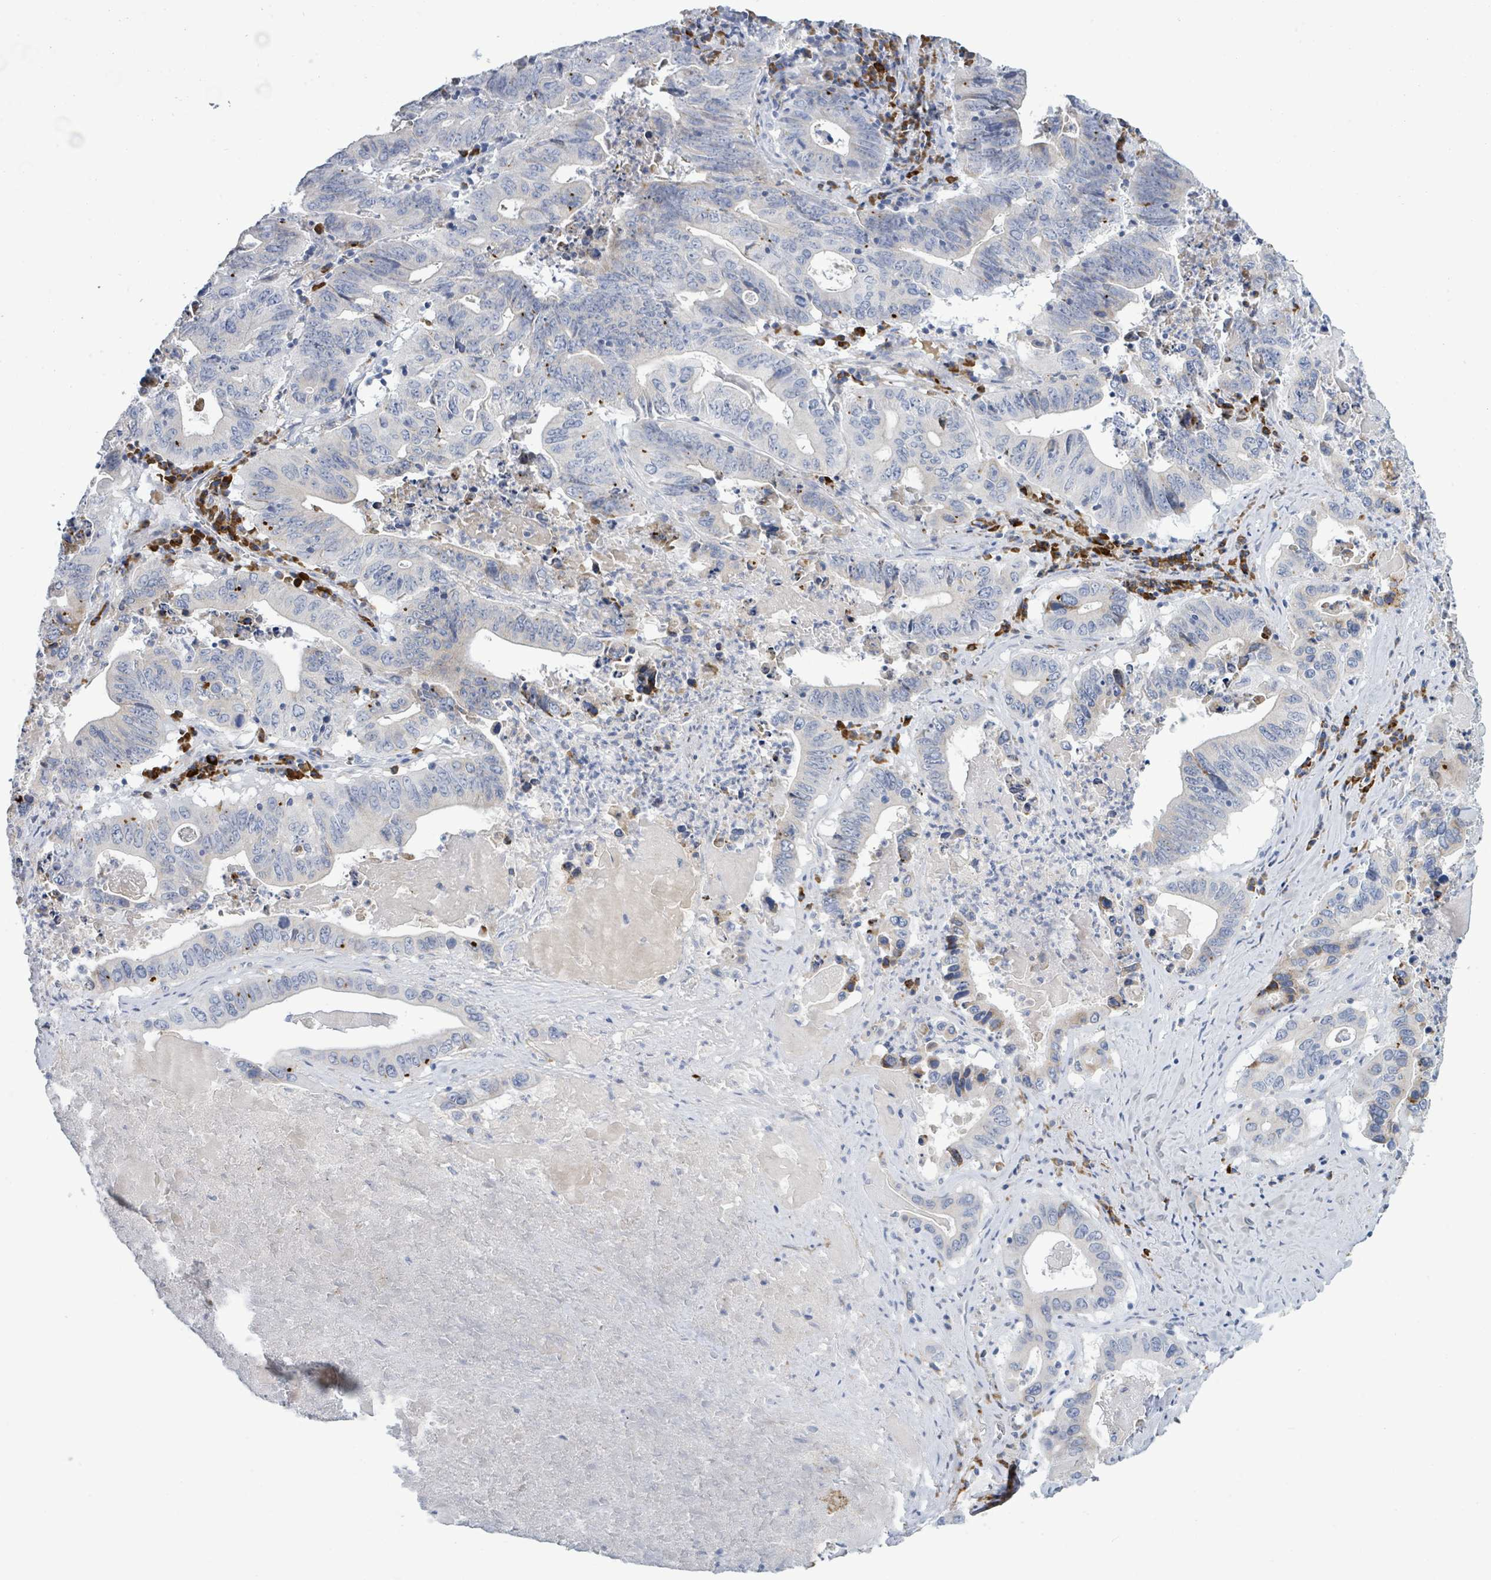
{"staining": {"intensity": "negative", "quantity": "none", "location": "none"}, "tissue": "lung cancer", "cell_type": "Tumor cells", "image_type": "cancer", "snomed": [{"axis": "morphology", "description": "Adenocarcinoma, NOS"}, {"axis": "topography", "description": "Lung"}], "caption": "Tumor cells are negative for protein expression in human lung cancer (adenocarcinoma).", "gene": "SIRPB1", "patient": {"sex": "female", "age": 60}}